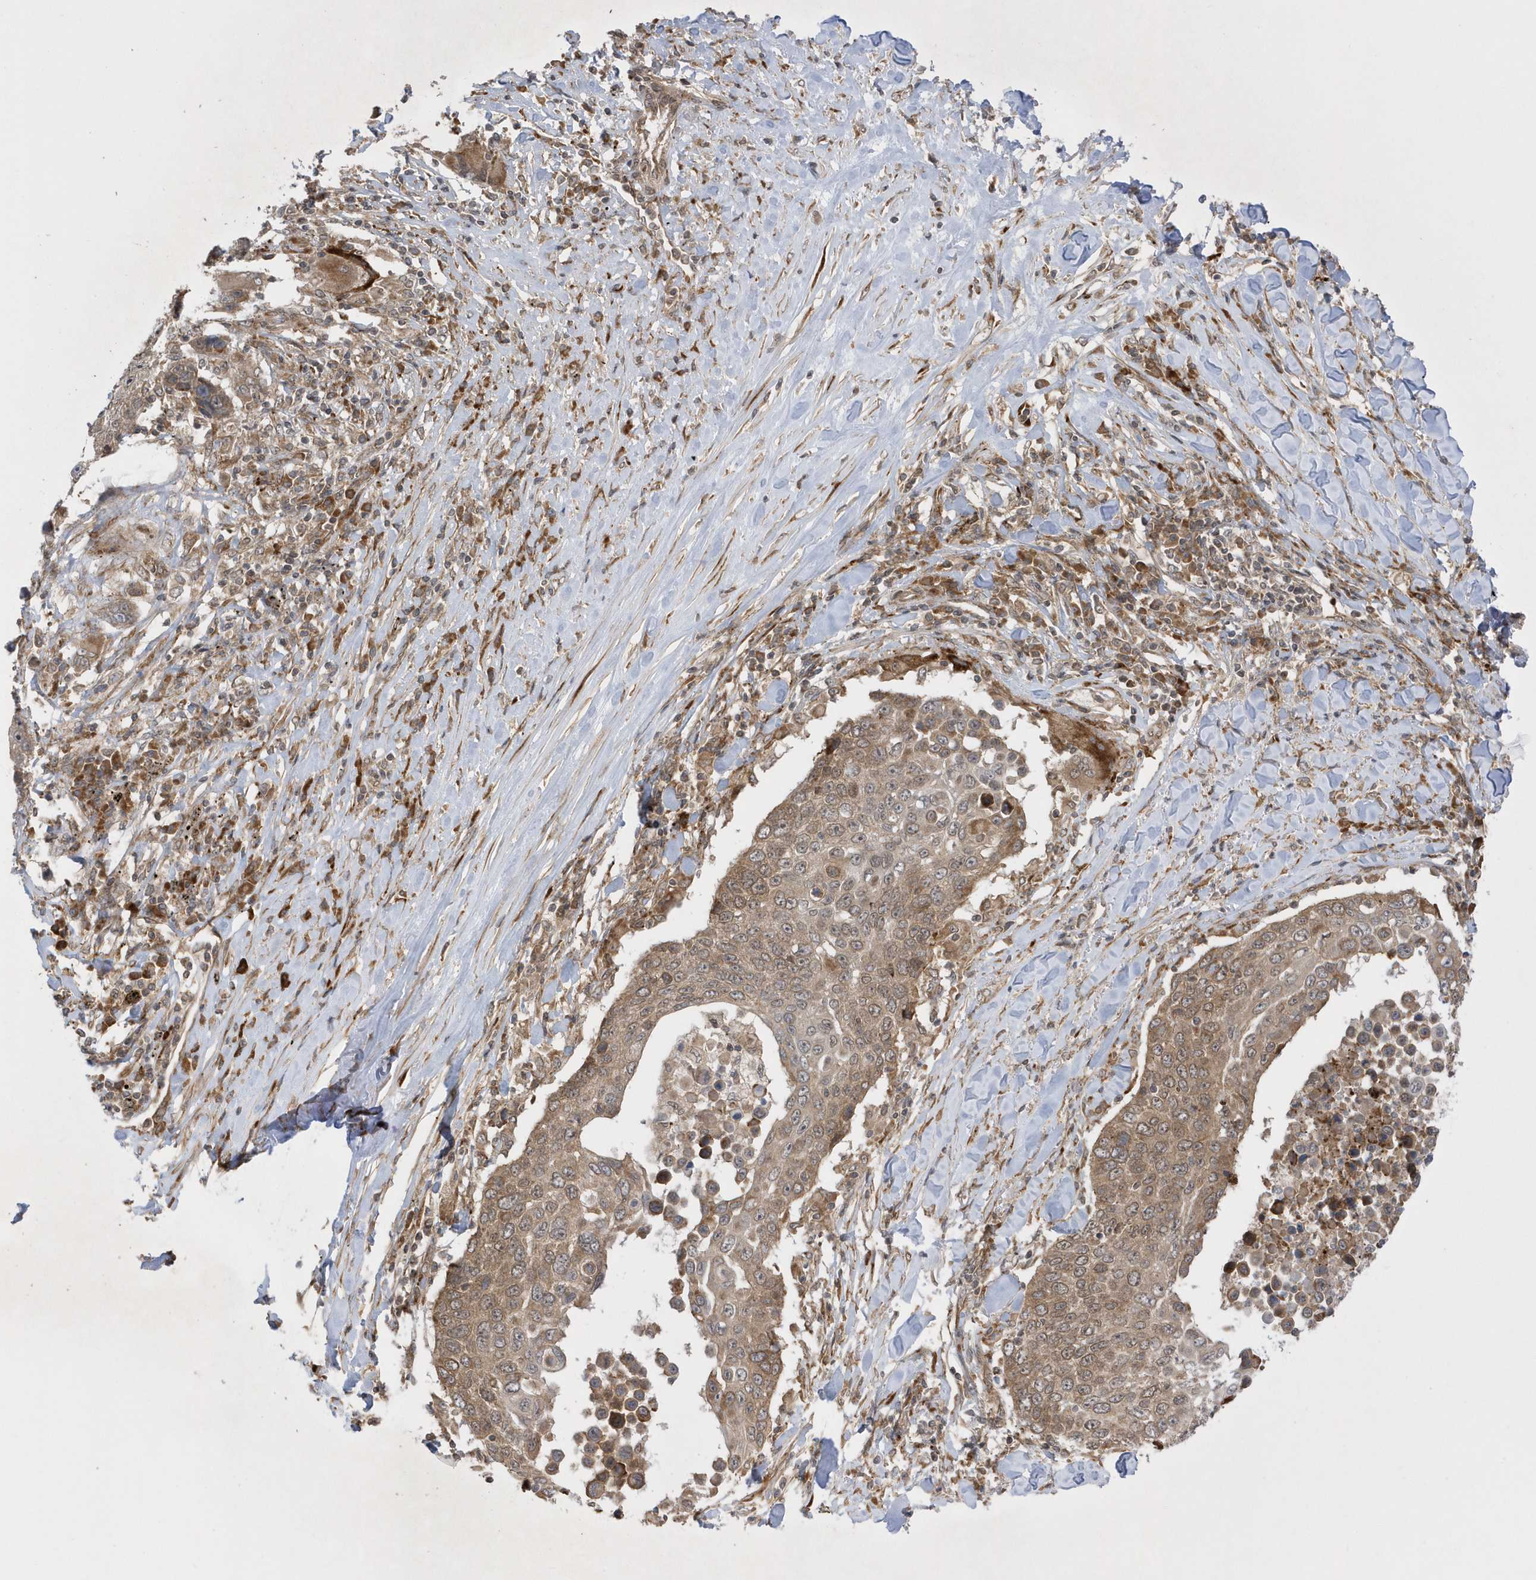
{"staining": {"intensity": "moderate", "quantity": ">75%", "location": "cytoplasmic/membranous"}, "tissue": "lung cancer", "cell_type": "Tumor cells", "image_type": "cancer", "snomed": [{"axis": "morphology", "description": "Squamous cell carcinoma, NOS"}, {"axis": "topography", "description": "Lung"}], "caption": "Immunohistochemical staining of human lung squamous cell carcinoma reveals medium levels of moderate cytoplasmic/membranous positivity in approximately >75% of tumor cells.", "gene": "METTL21A", "patient": {"sex": "male", "age": 66}}